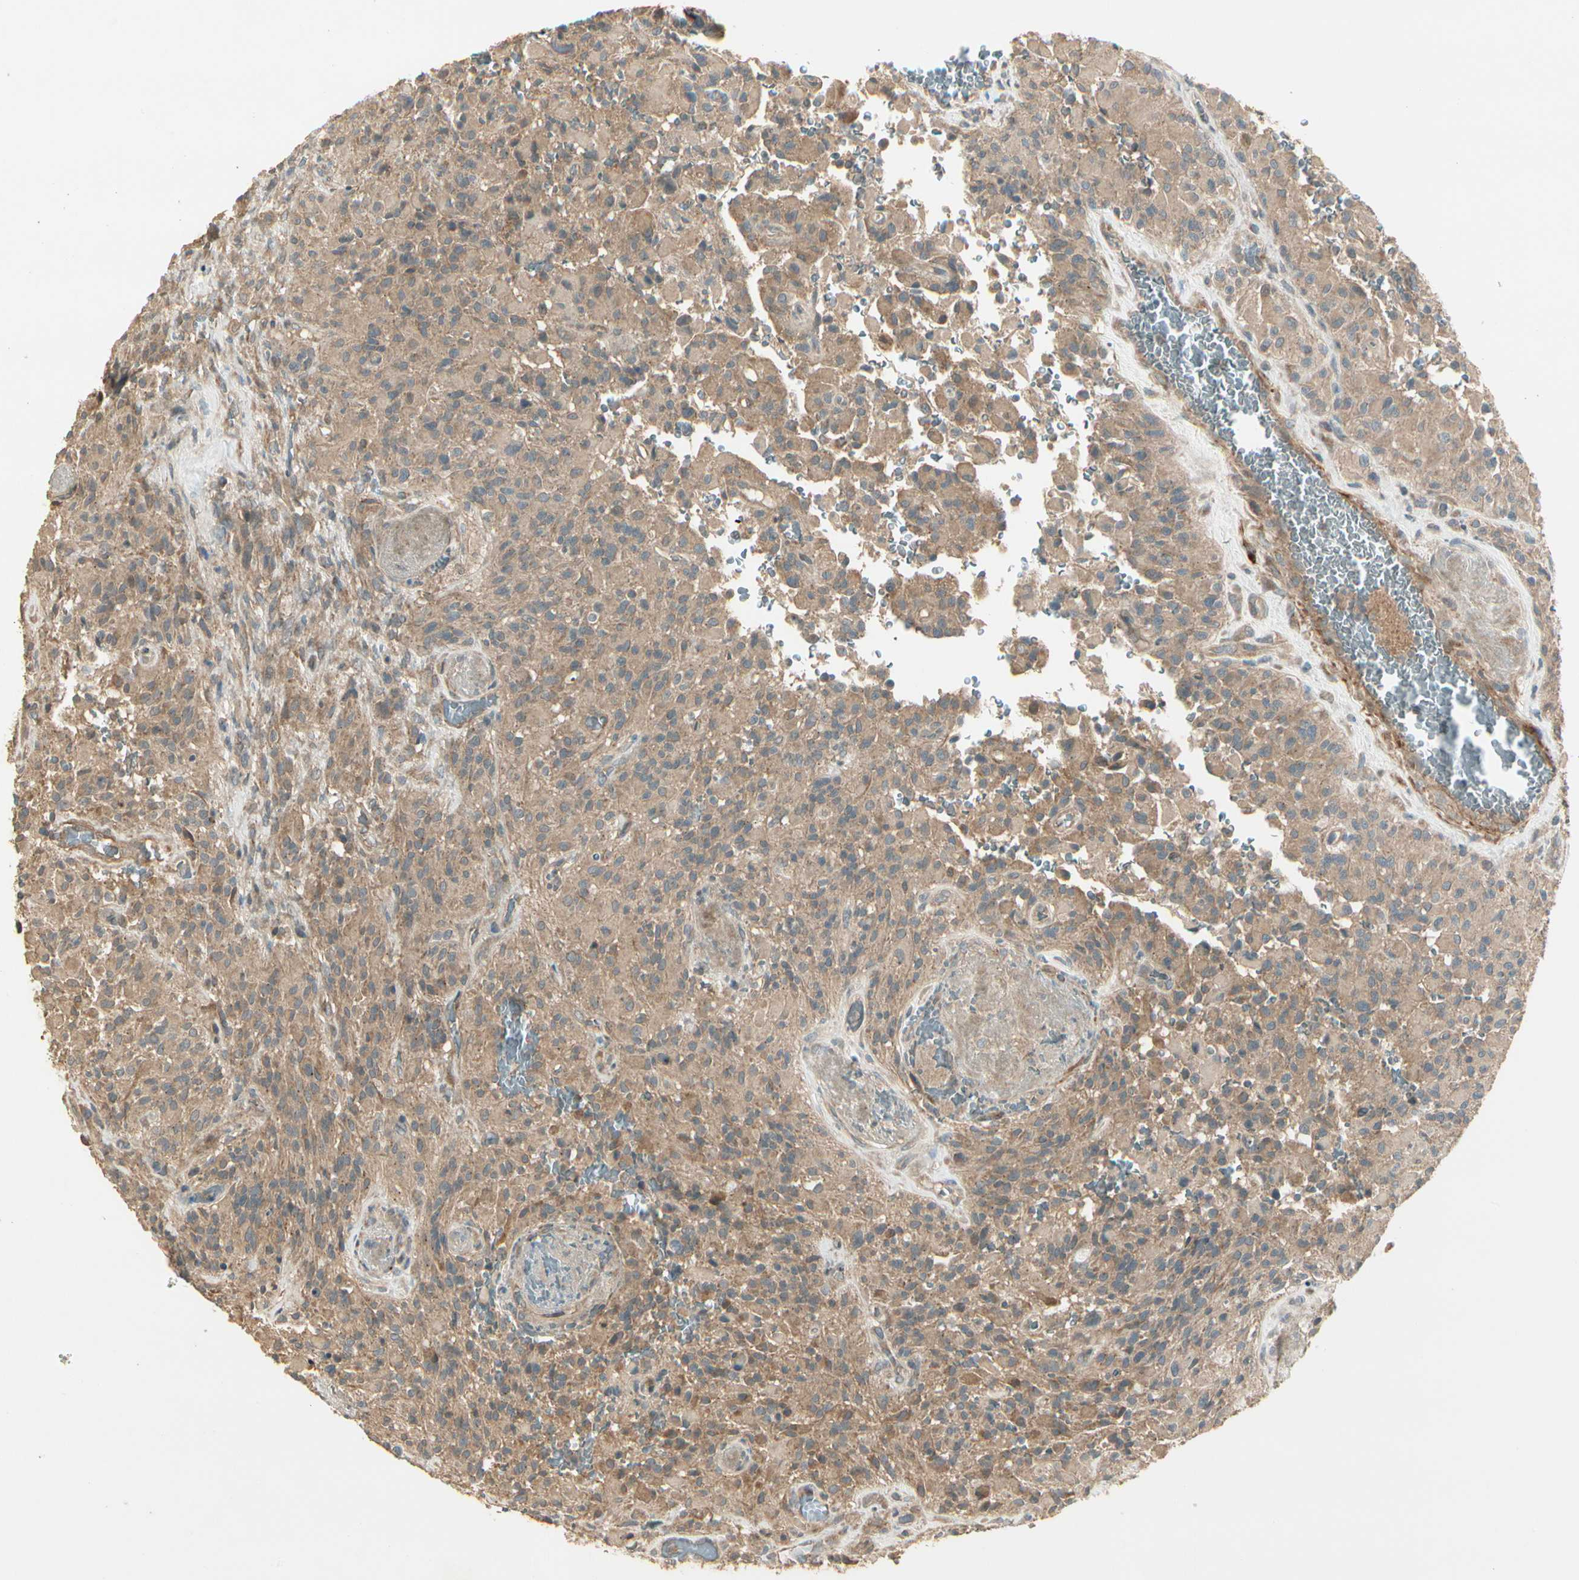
{"staining": {"intensity": "negative", "quantity": "none", "location": "none"}, "tissue": "glioma", "cell_type": "Tumor cells", "image_type": "cancer", "snomed": [{"axis": "morphology", "description": "Glioma, malignant, High grade"}, {"axis": "topography", "description": "Brain"}], "caption": "The image demonstrates no staining of tumor cells in high-grade glioma (malignant).", "gene": "ACVR1", "patient": {"sex": "male", "age": 71}}